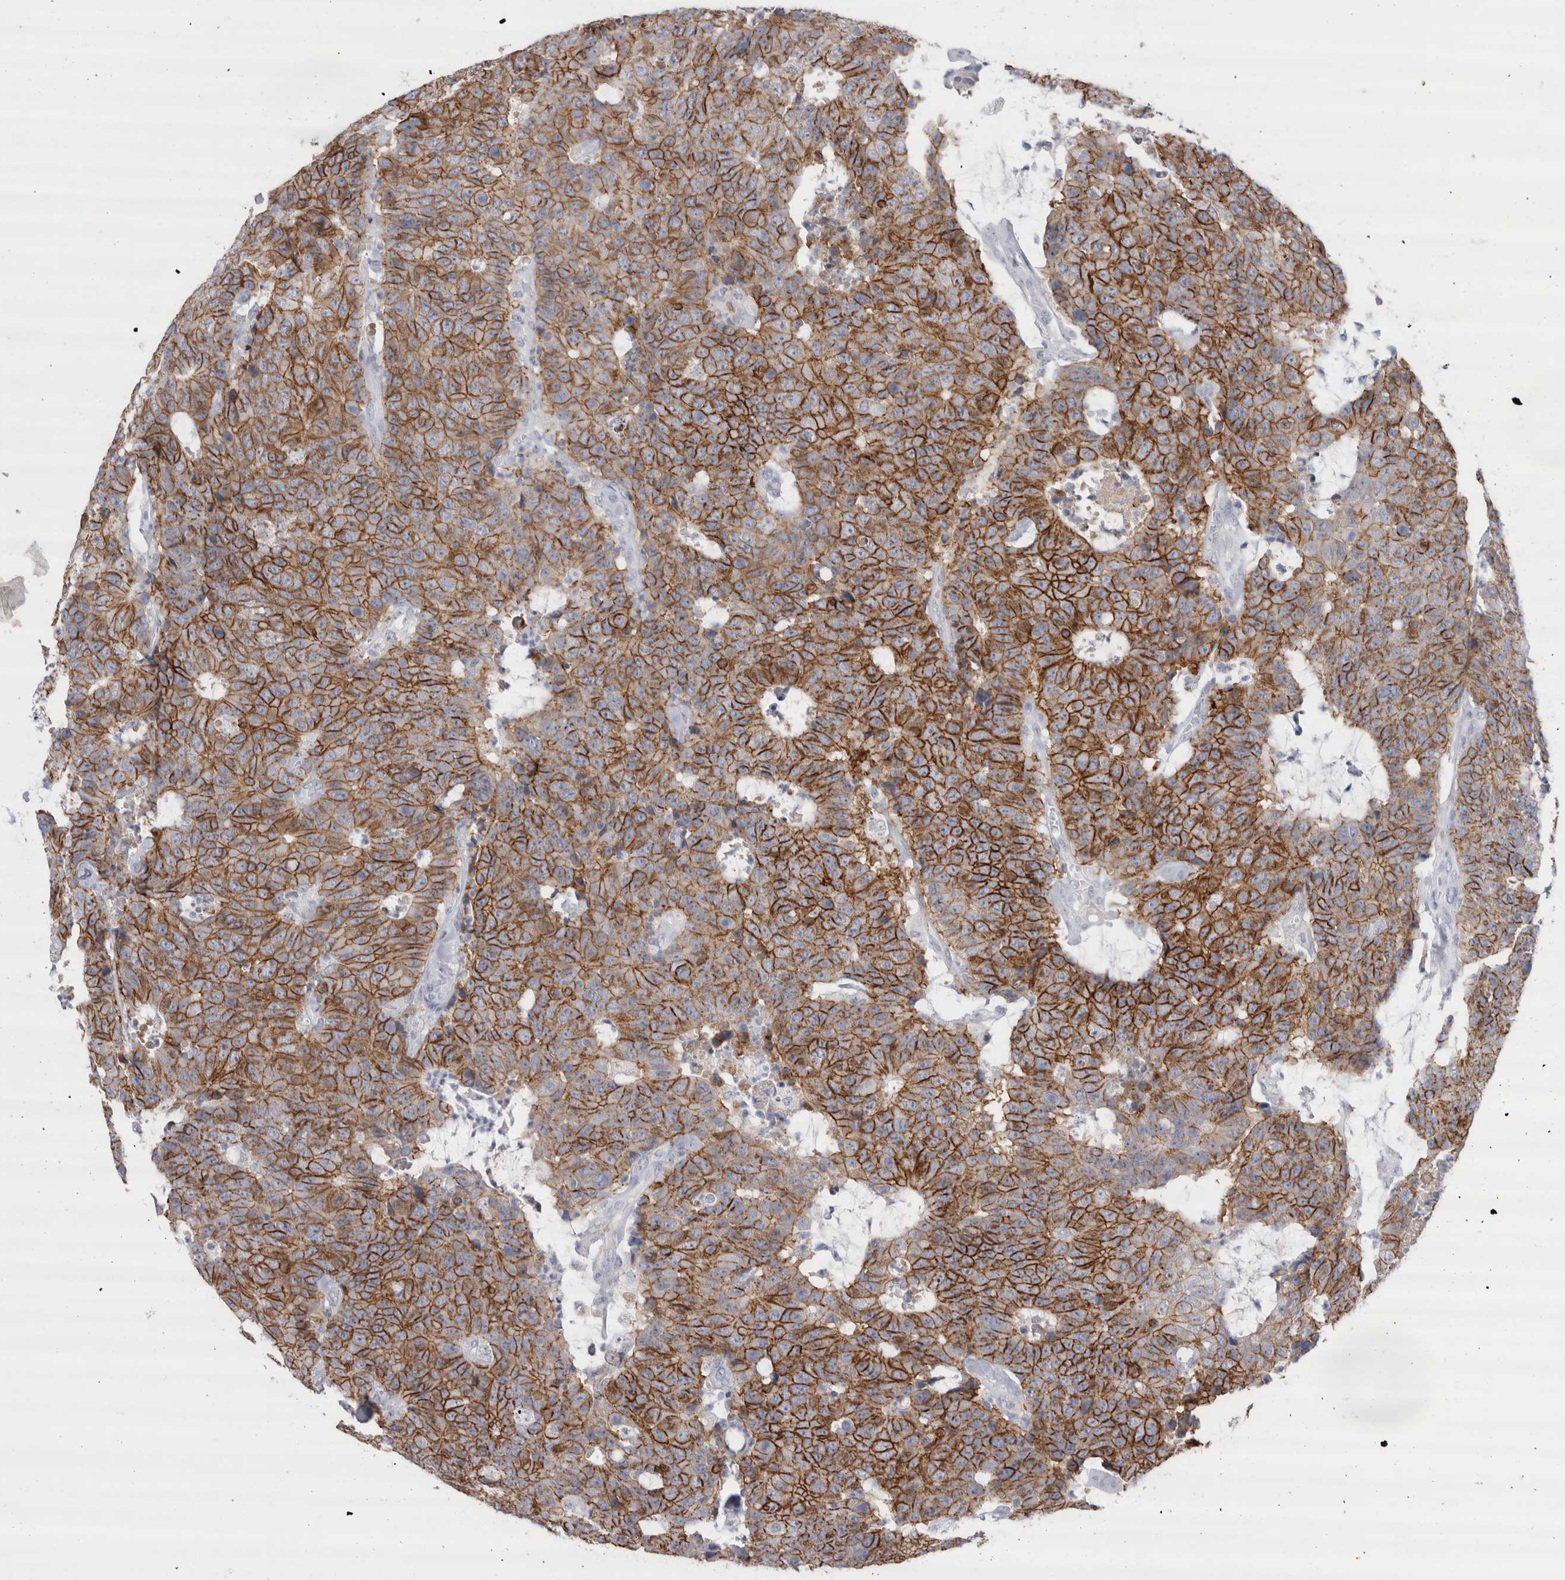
{"staining": {"intensity": "strong", "quantity": ">75%", "location": "cytoplasmic/membranous"}, "tissue": "colorectal cancer", "cell_type": "Tumor cells", "image_type": "cancer", "snomed": [{"axis": "morphology", "description": "Adenocarcinoma, NOS"}, {"axis": "topography", "description": "Colon"}], "caption": "Protein analysis of adenocarcinoma (colorectal) tissue demonstrates strong cytoplasmic/membranous expression in about >75% of tumor cells.", "gene": "CDH17", "patient": {"sex": "female", "age": 86}}